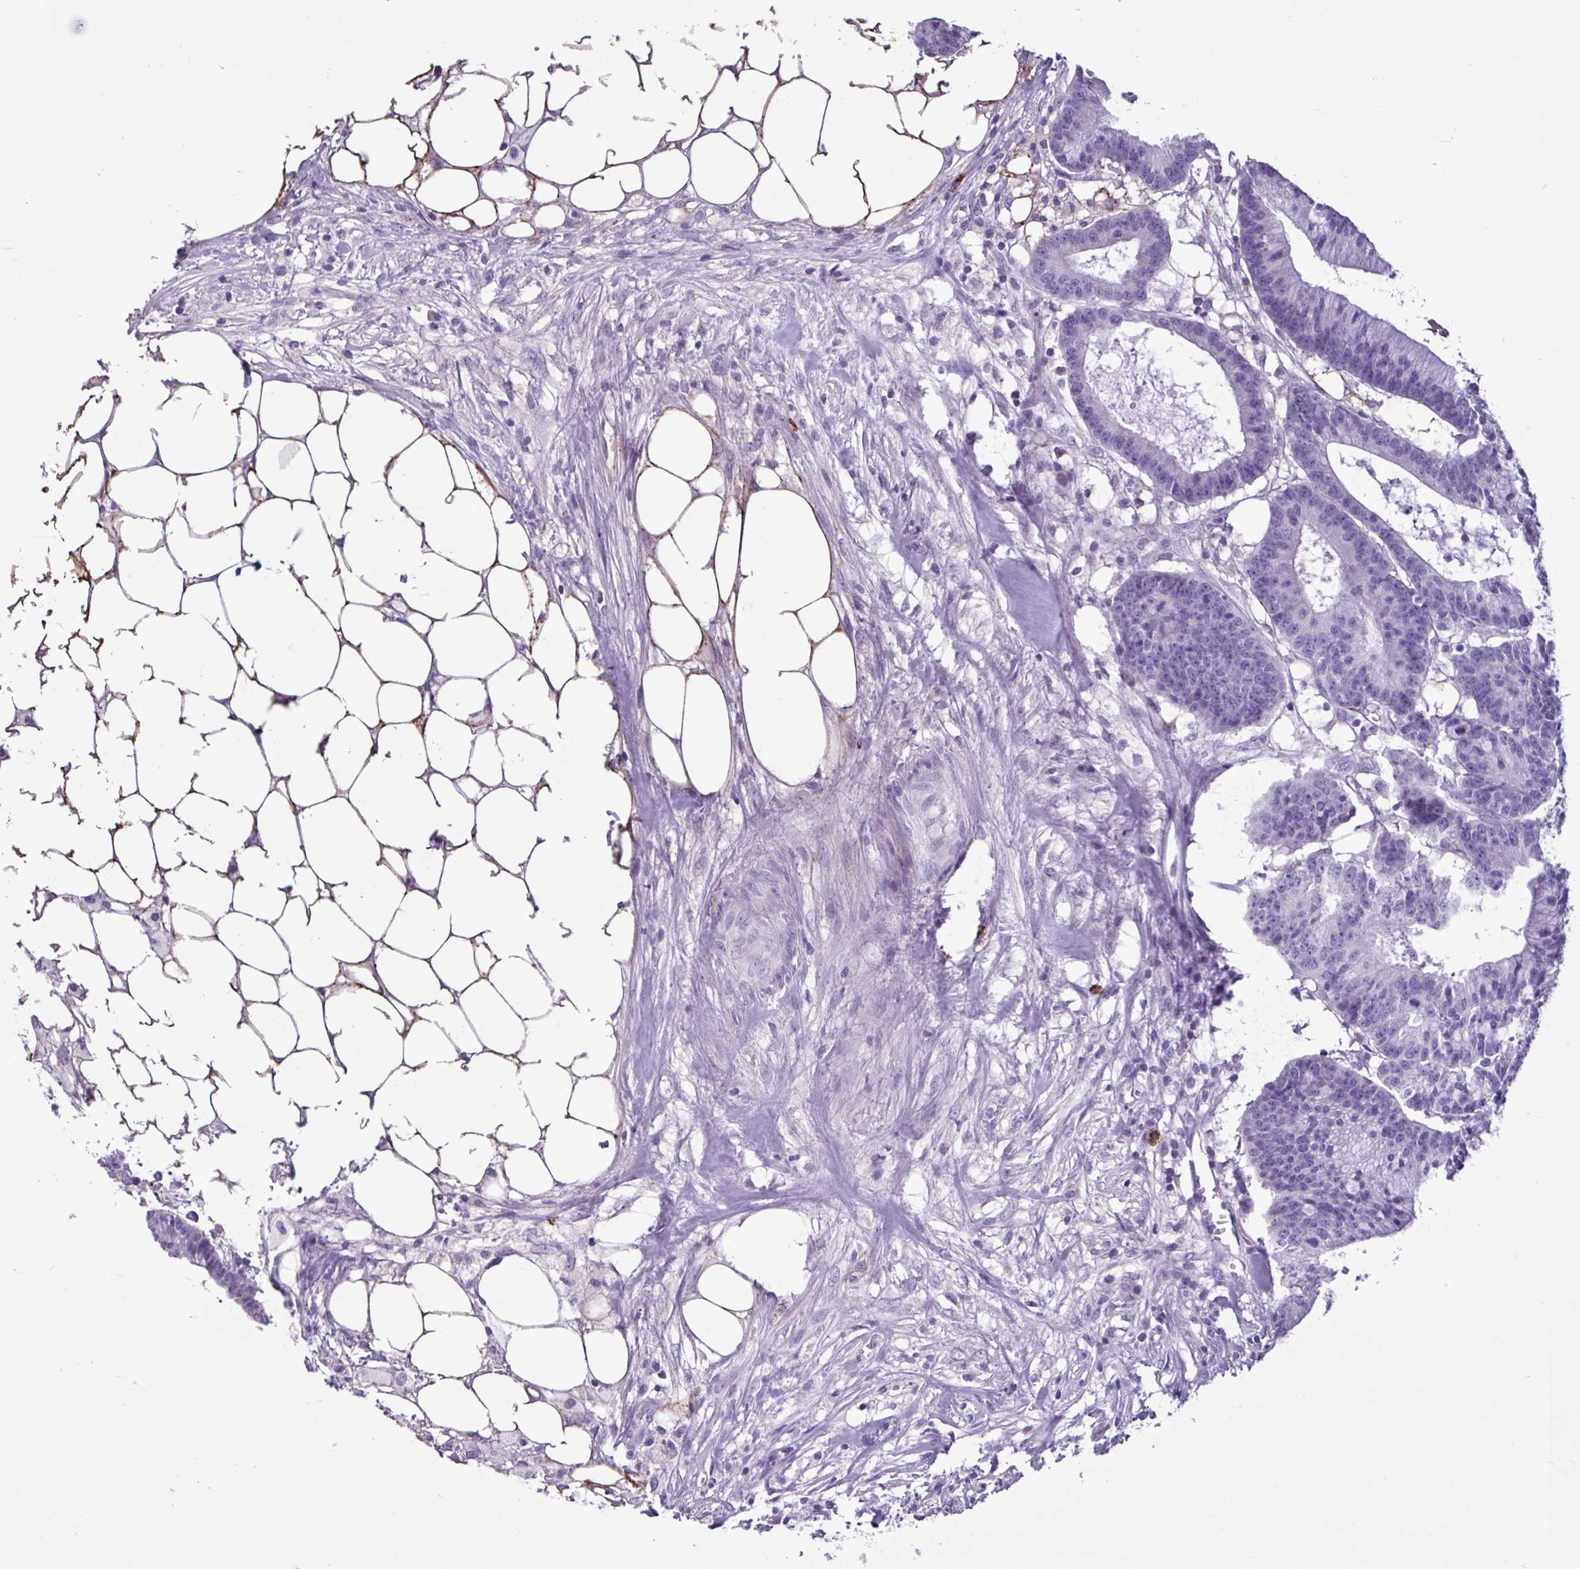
{"staining": {"intensity": "negative", "quantity": "none", "location": "none"}, "tissue": "colorectal cancer", "cell_type": "Tumor cells", "image_type": "cancer", "snomed": [{"axis": "morphology", "description": "Adenocarcinoma, NOS"}, {"axis": "topography", "description": "Colon"}], "caption": "Tumor cells show no significant protein positivity in colorectal cancer (adenocarcinoma). Nuclei are stained in blue.", "gene": "PLA2G4E", "patient": {"sex": "female", "age": 78}}